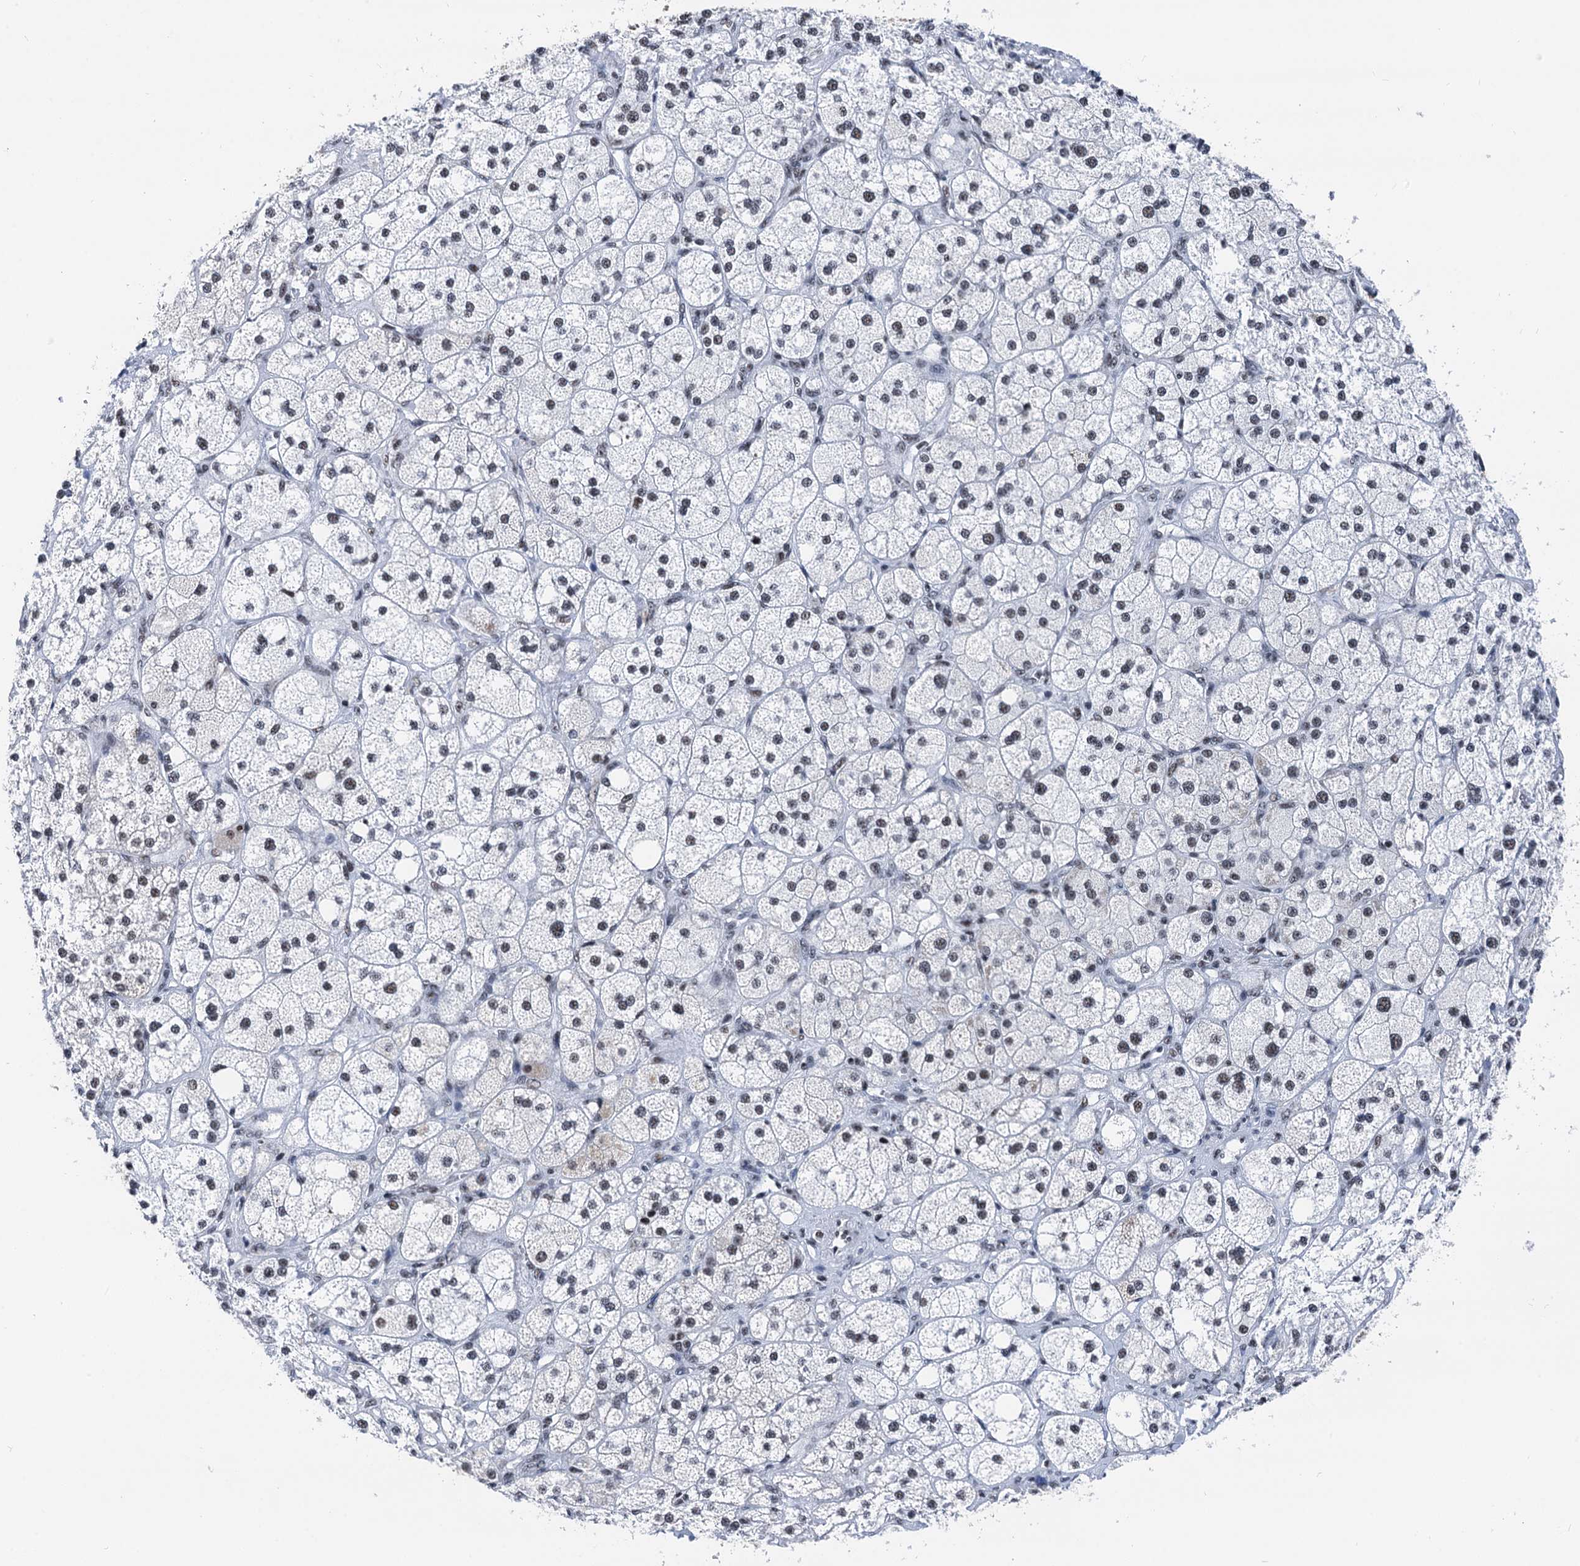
{"staining": {"intensity": "strong", "quantity": "<25%", "location": "nuclear"}, "tissue": "adrenal gland", "cell_type": "Glandular cells", "image_type": "normal", "snomed": [{"axis": "morphology", "description": "Normal tissue, NOS"}, {"axis": "topography", "description": "Adrenal gland"}], "caption": "The image reveals staining of normal adrenal gland, revealing strong nuclear protein expression (brown color) within glandular cells. (Brightfield microscopy of DAB IHC at high magnification).", "gene": "DDX23", "patient": {"sex": "male", "age": 61}}